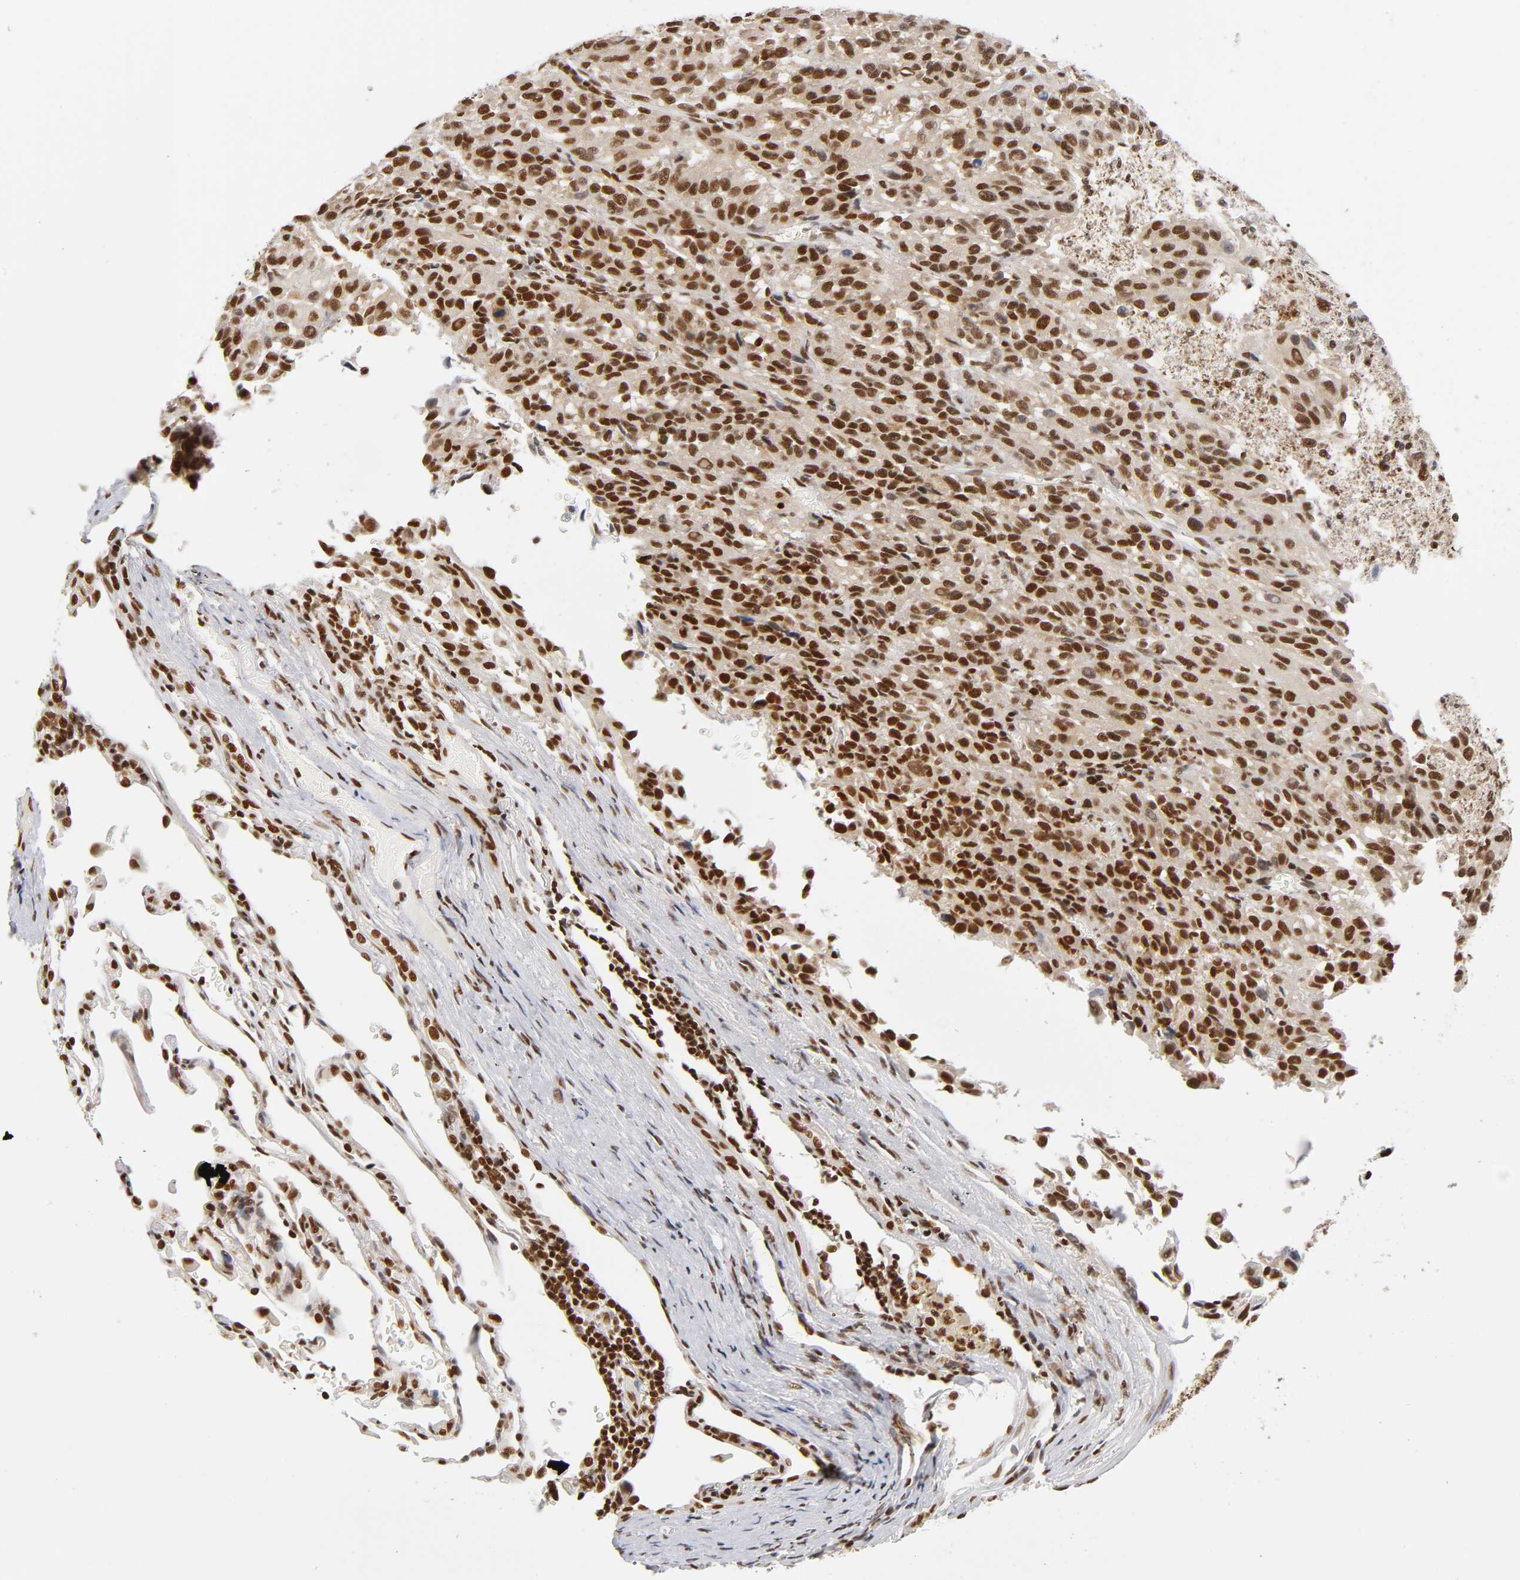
{"staining": {"intensity": "strong", "quantity": ">75%", "location": "nuclear"}, "tissue": "melanoma", "cell_type": "Tumor cells", "image_type": "cancer", "snomed": [{"axis": "morphology", "description": "Malignant melanoma, Metastatic site"}, {"axis": "topography", "description": "Lung"}], "caption": "Brown immunohistochemical staining in malignant melanoma (metastatic site) exhibits strong nuclear positivity in about >75% of tumor cells.", "gene": "ILKAP", "patient": {"sex": "male", "age": 64}}